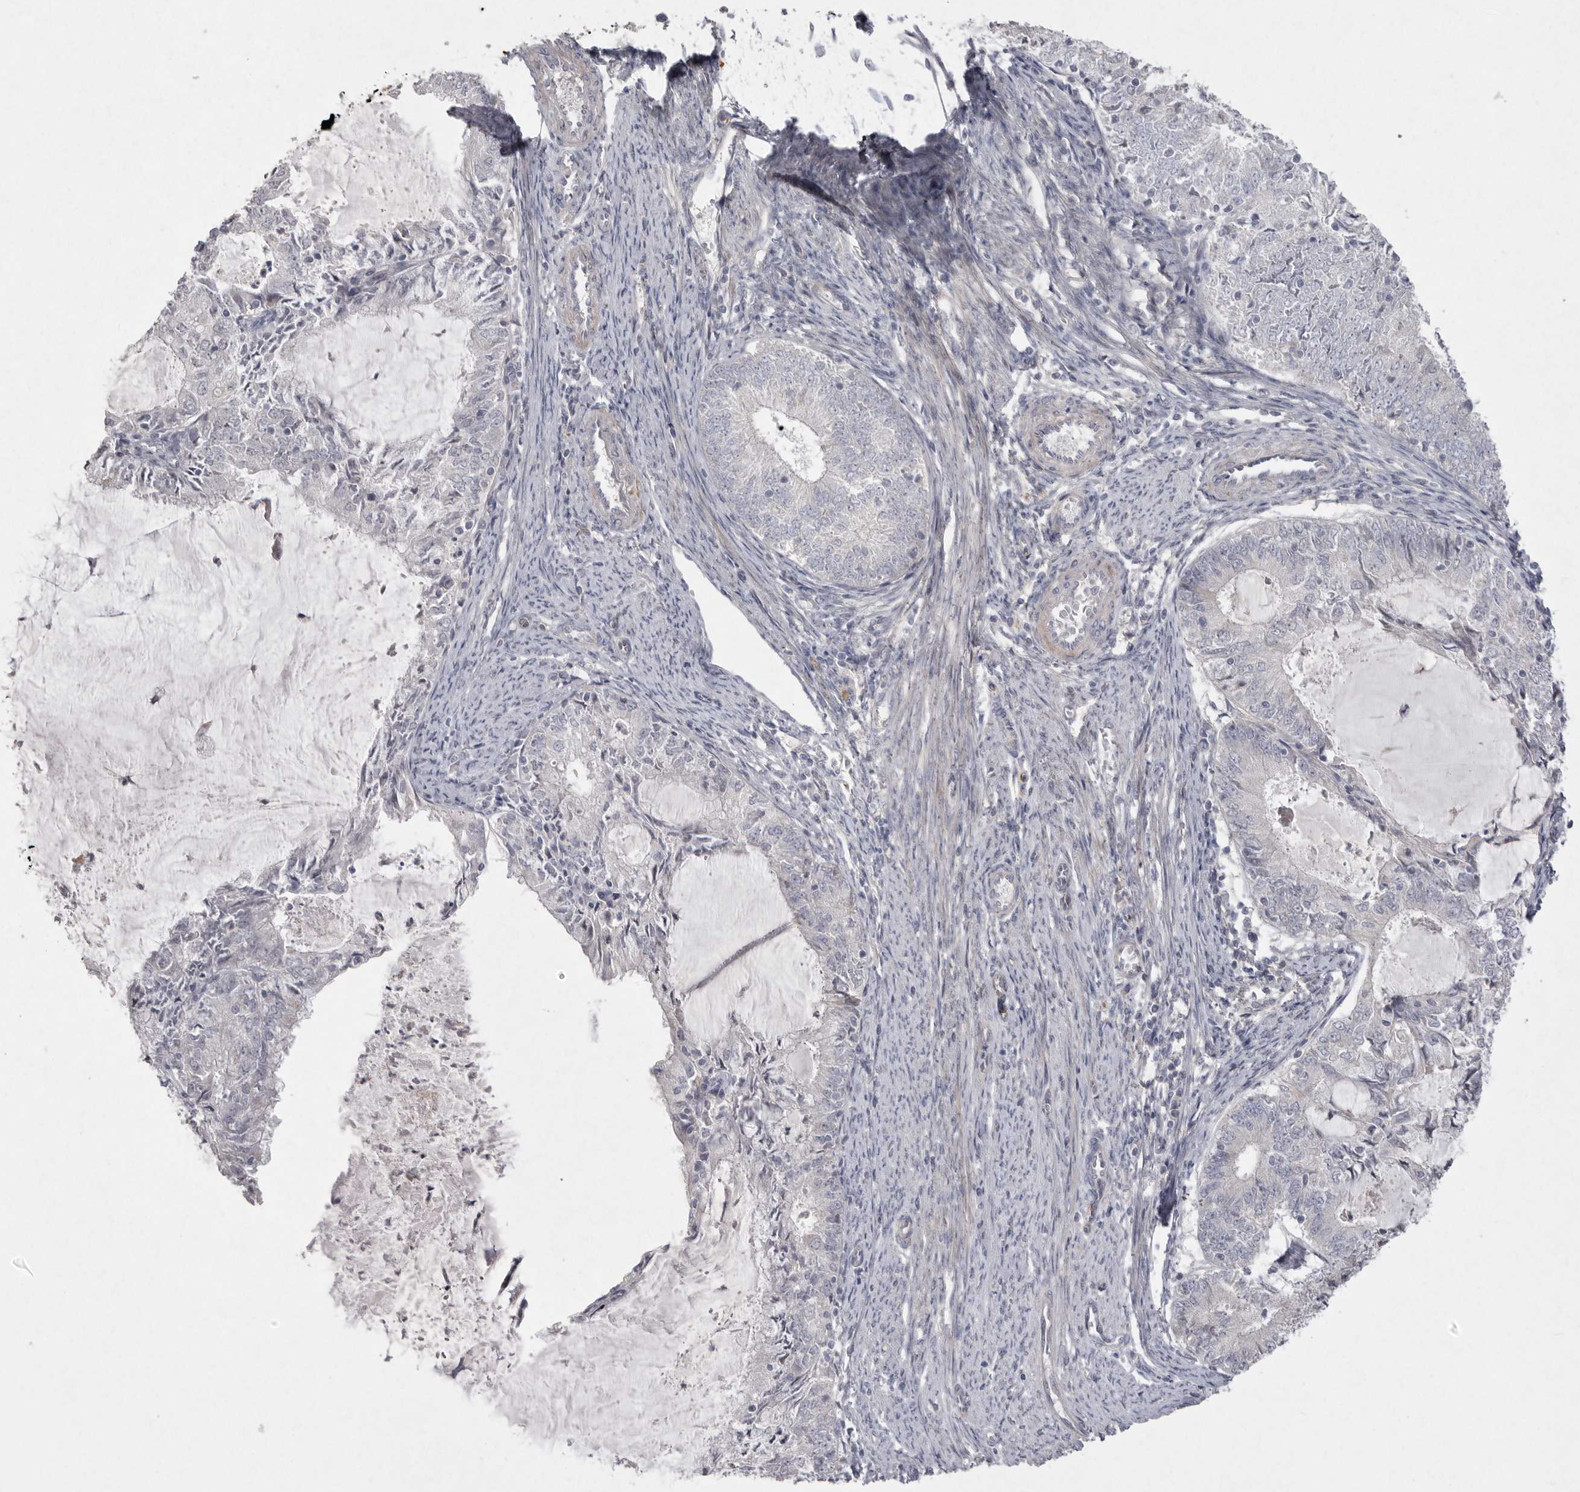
{"staining": {"intensity": "negative", "quantity": "none", "location": "none"}, "tissue": "endometrial cancer", "cell_type": "Tumor cells", "image_type": "cancer", "snomed": [{"axis": "morphology", "description": "Adenocarcinoma, NOS"}, {"axis": "topography", "description": "Endometrium"}], "caption": "Immunohistochemistry image of human endometrial adenocarcinoma stained for a protein (brown), which displays no staining in tumor cells.", "gene": "VANGL2", "patient": {"sex": "female", "age": 57}}